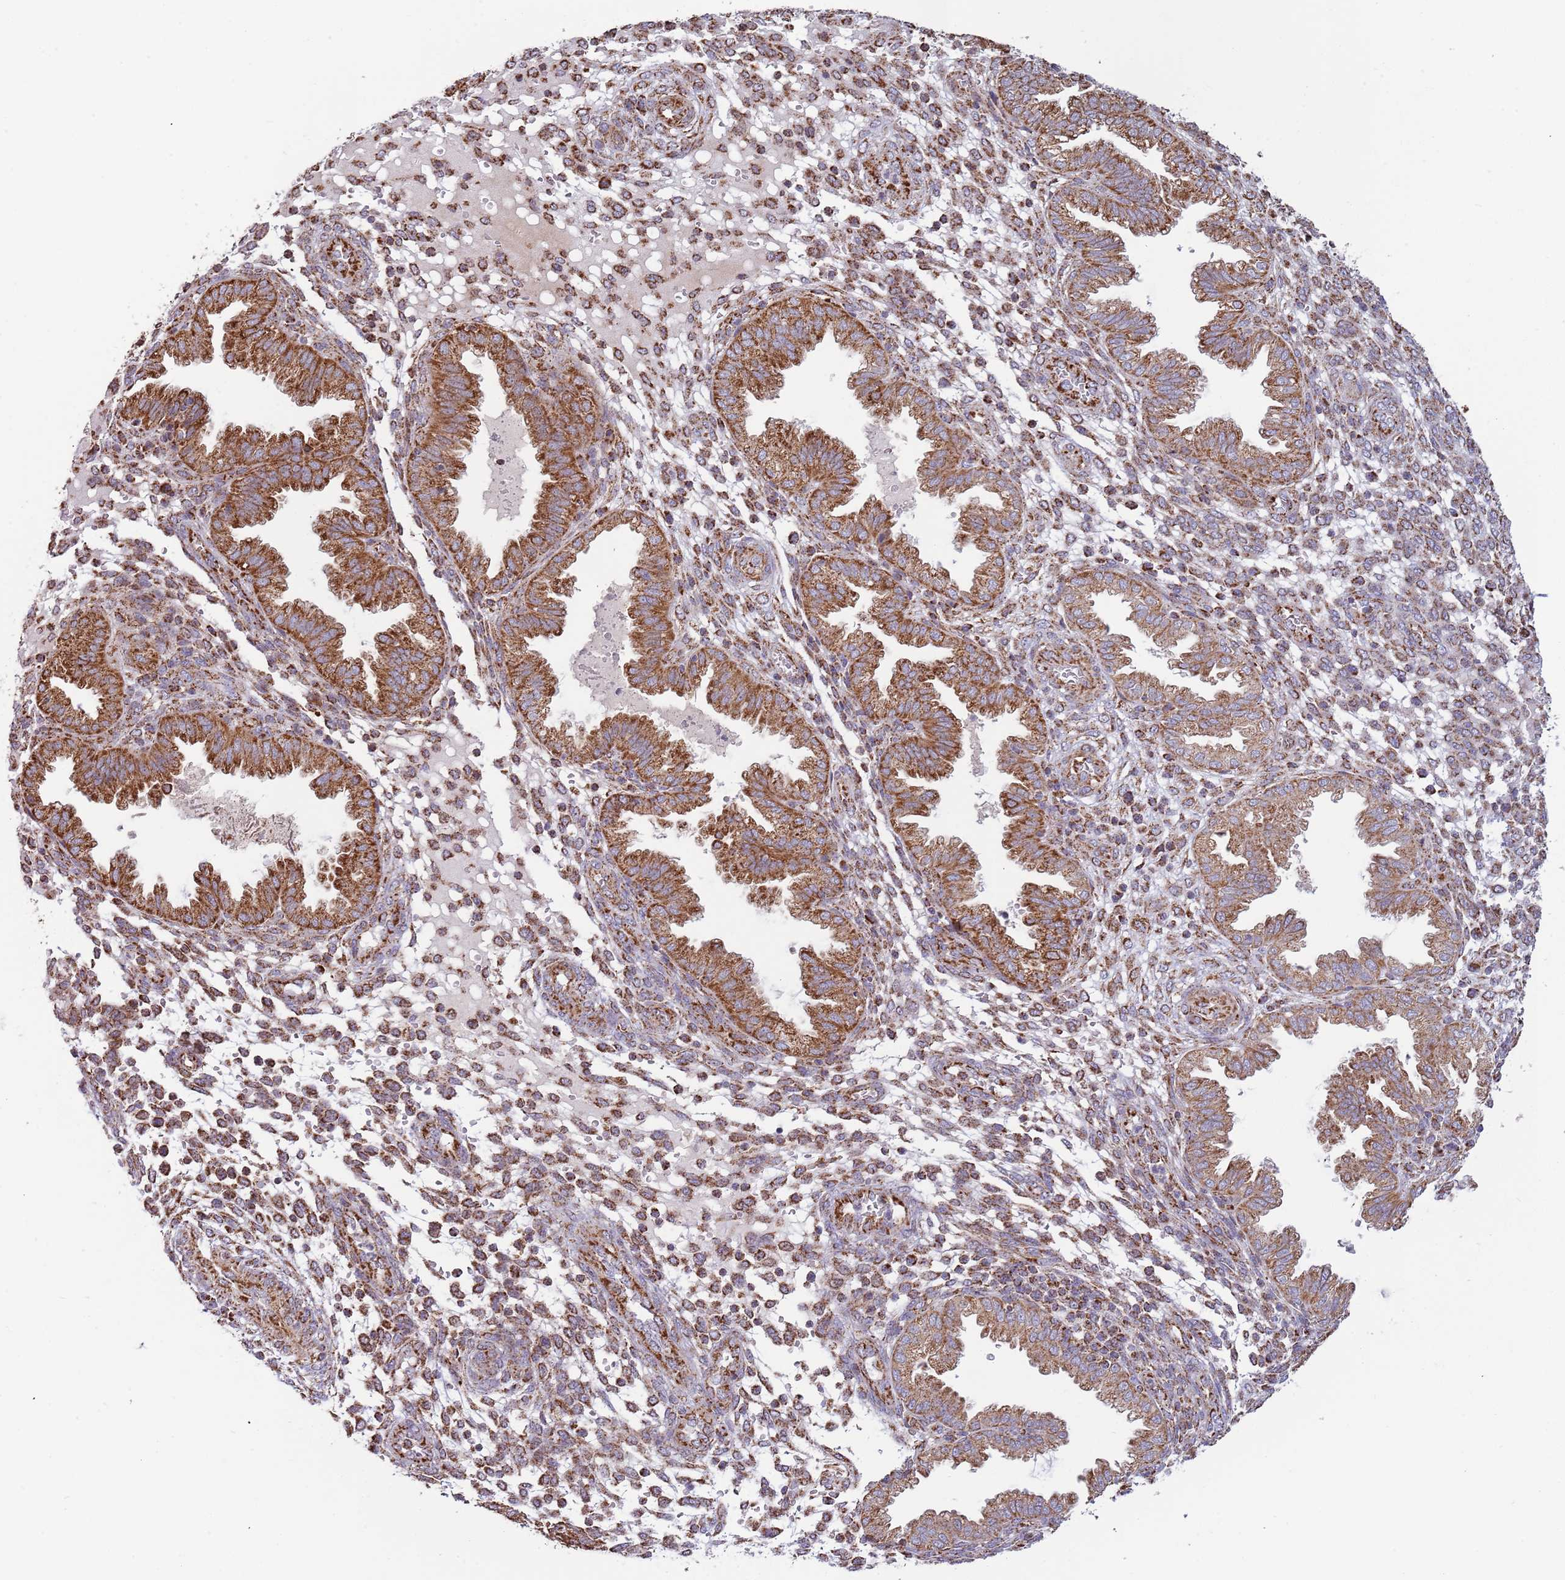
{"staining": {"intensity": "moderate", "quantity": "<25%", "location": "cytoplasmic/membranous"}, "tissue": "endometrium", "cell_type": "Cells in endometrial stroma", "image_type": "normal", "snomed": [{"axis": "morphology", "description": "Normal tissue, NOS"}, {"axis": "topography", "description": "Endometrium"}], "caption": "Immunohistochemistry image of benign human endometrium stained for a protein (brown), which displays low levels of moderate cytoplasmic/membranous staining in about <25% of cells in endometrial stroma.", "gene": "VPS16", "patient": {"sex": "female", "age": 33}}